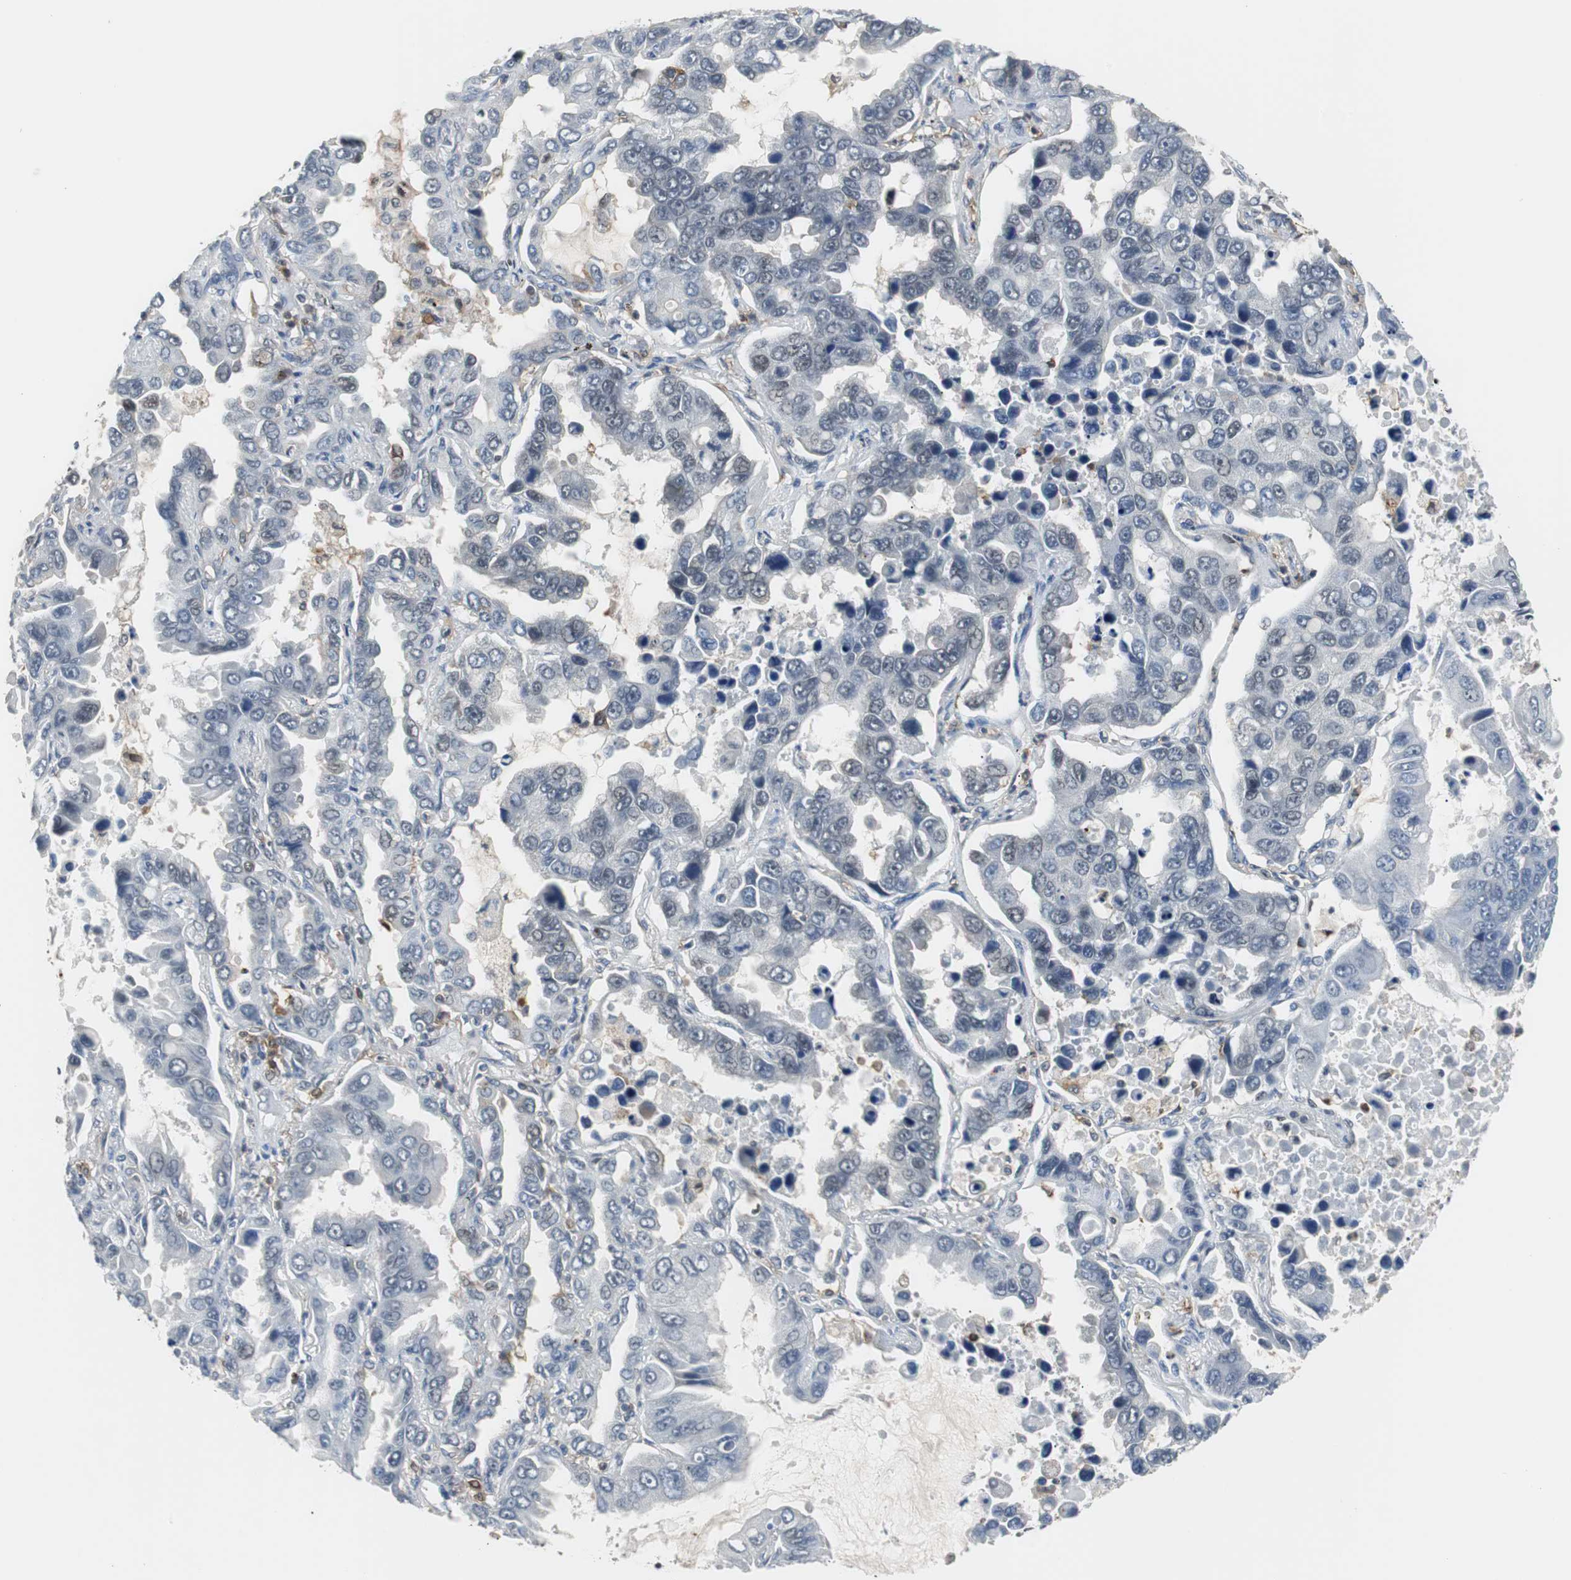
{"staining": {"intensity": "negative", "quantity": "none", "location": "none"}, "tissue": "lung cancer", "cell_type": "Tumor cells", "image_type": "cancer", "snomed": [{"axis": "morphology", "description": "Adenocarcinoma, NOS"}, {"axis": "topography", "description": "Lung"}], "caption": "Human lung adenocarcinoma stained for a protein using immunohistochemistry displays no staining in tumor cells.", "gene": "SIRT1", "patient": {"sex": "male", "age": 64}}